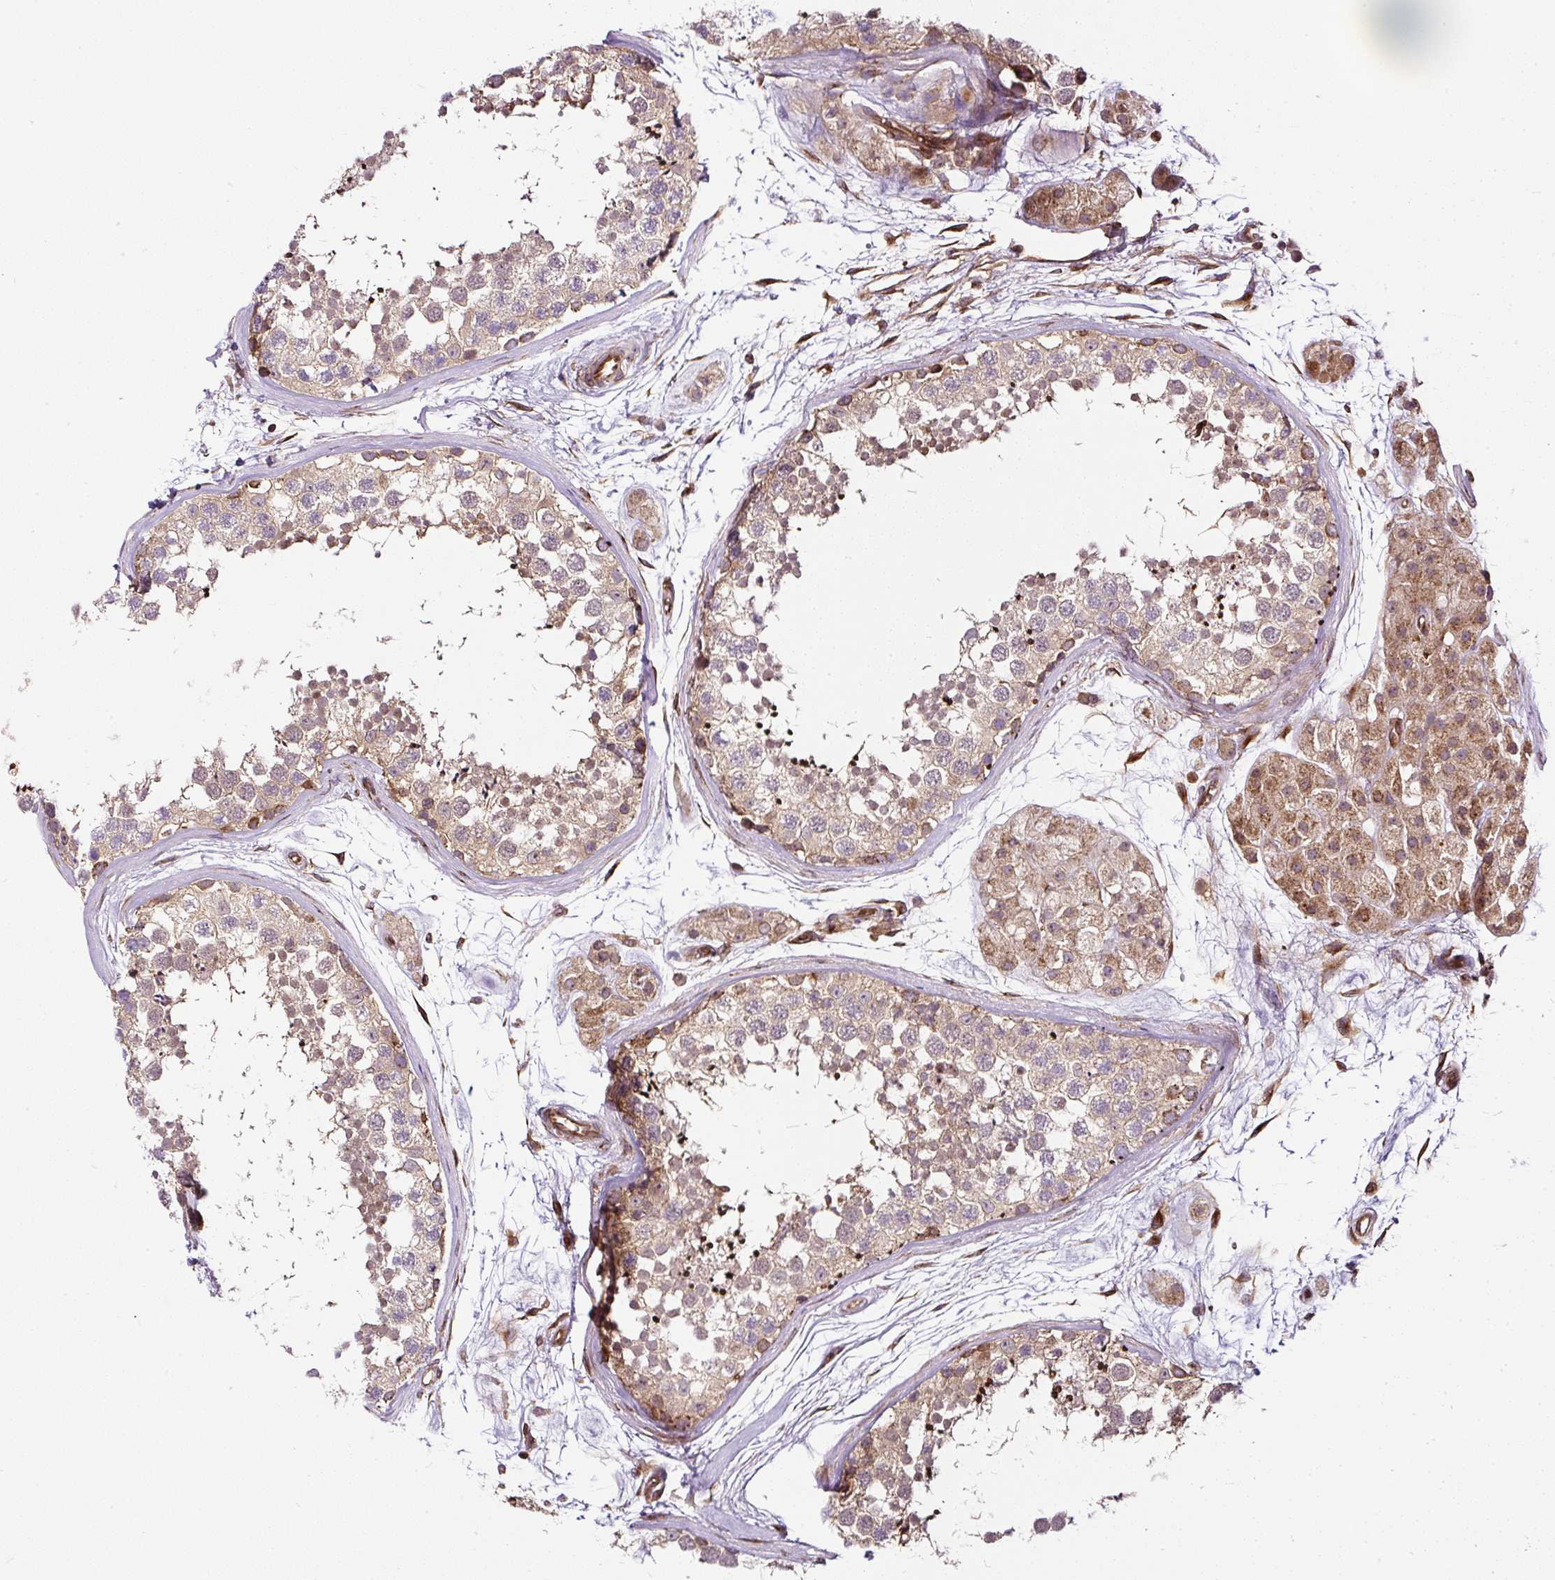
{"staining": {"intensity": "moderate", "quantity": "25%-75%", "location": "cytoplasmic/membranous"}, "tissue": "testis", "cell_type": "Cells in seminiferous ducts", "image_type": "normal", "snomed": [{"axis": "morphology", "description": "Normal tissue, NOS"}, {"axis": "topography", "description": "Testis"}], "caption": "Brown immunohistochemical staining in unremarkable testis reveals moderate cytoplasmic/membranous positivity in about 25%-75% of cells in seminiferous ducts.", "gene": "KDM4E", "patient": {"sex": "male", "age": 56}}